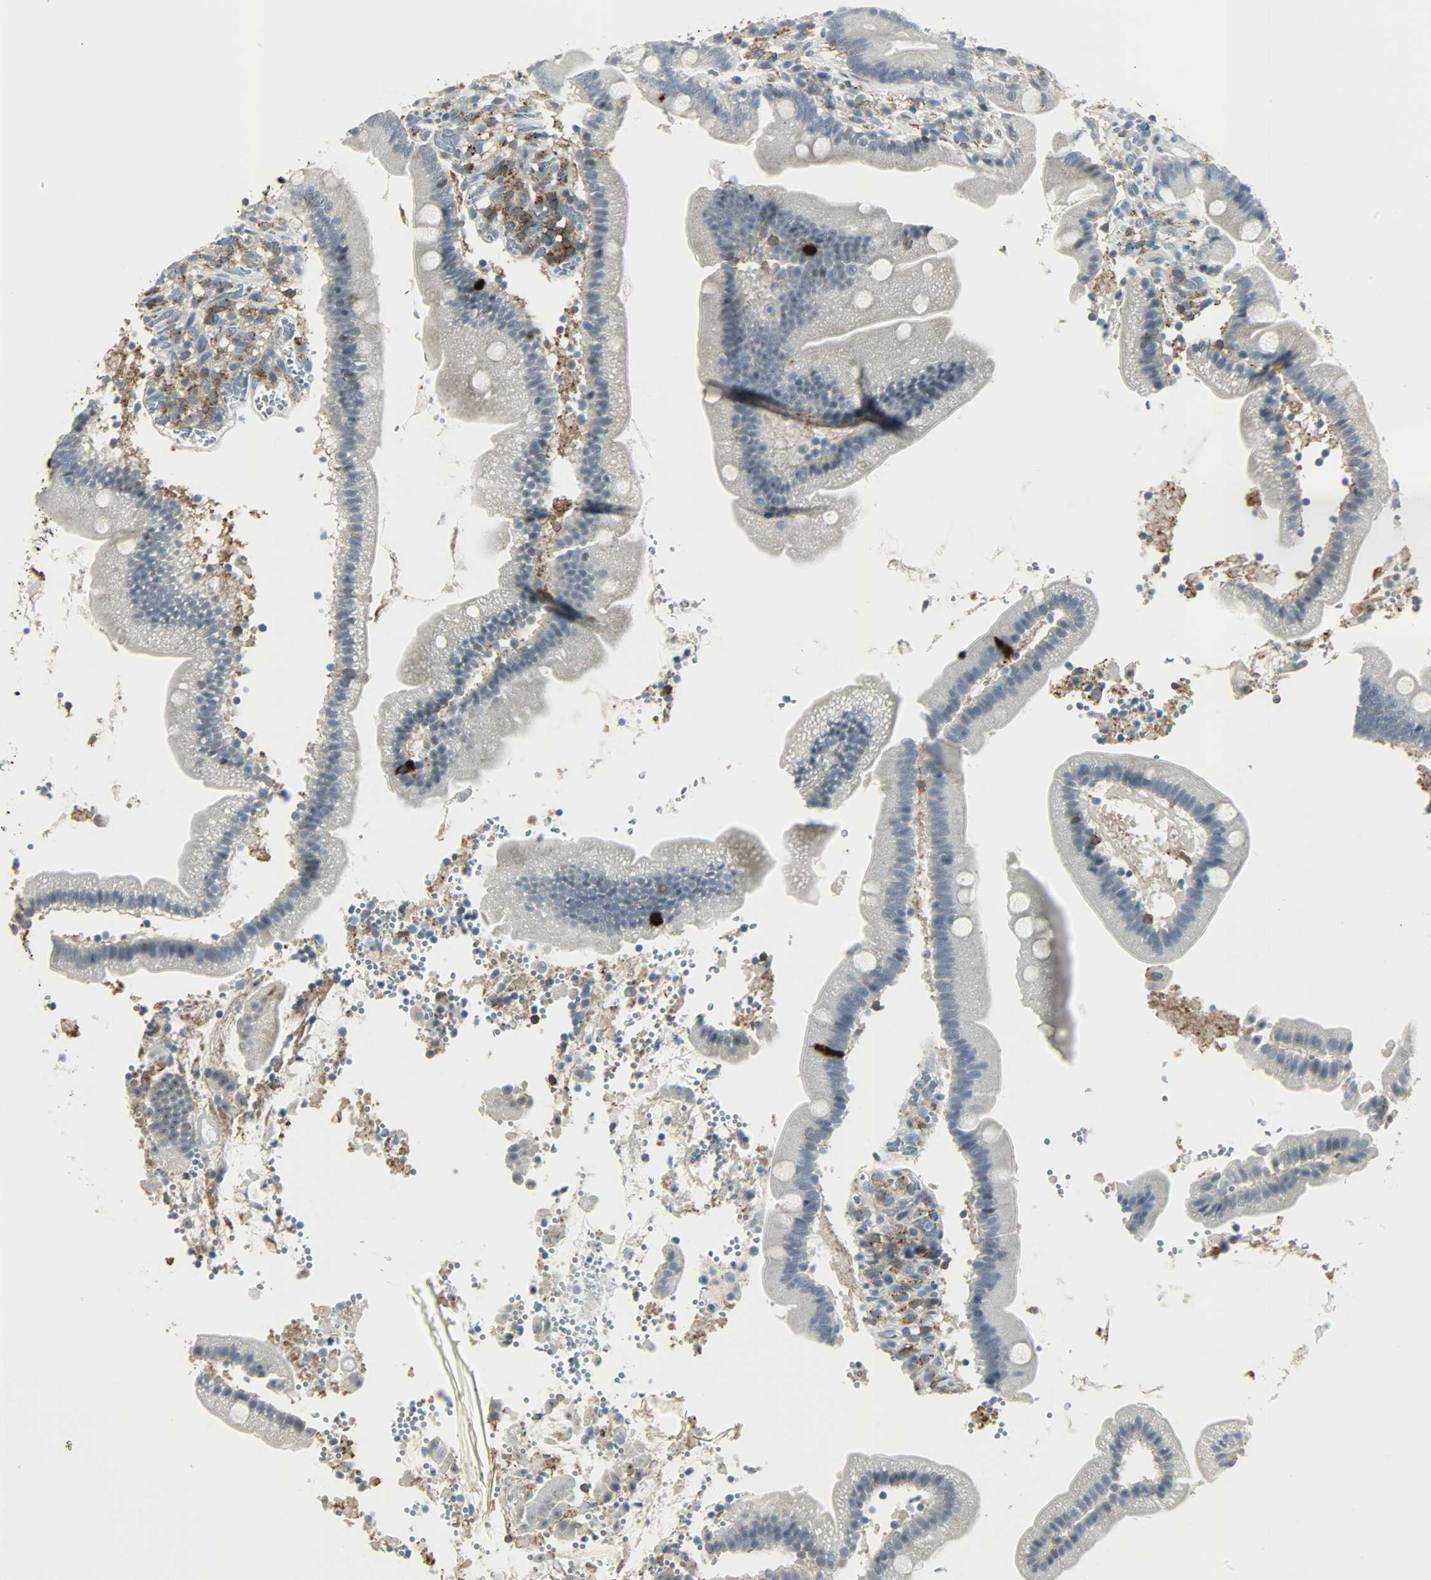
{"staining": {"intensity": "negative", "quantity": "none", "location": "none"}, "tissue": "duodenum", "cell_type": "Glandular cells", "image_type": "normal", "snomed": [{"axis": "morphology", "description": "Normal tissue, NOS"}, {"axis": "topography", "description": "Duodenum"}], "caption": "Duodenum was stained to show a protein in brown. There is no significant staining in glandular cells. (Stains: DAB (3,3'-diaminobenzidine) immunohistochemistry (IHC) with hematoxylin counter stain, Microscopy: brightfield microscopy at high magnification).", "gene": "CD4", "patient": {"sex": "male", "age": 66}}